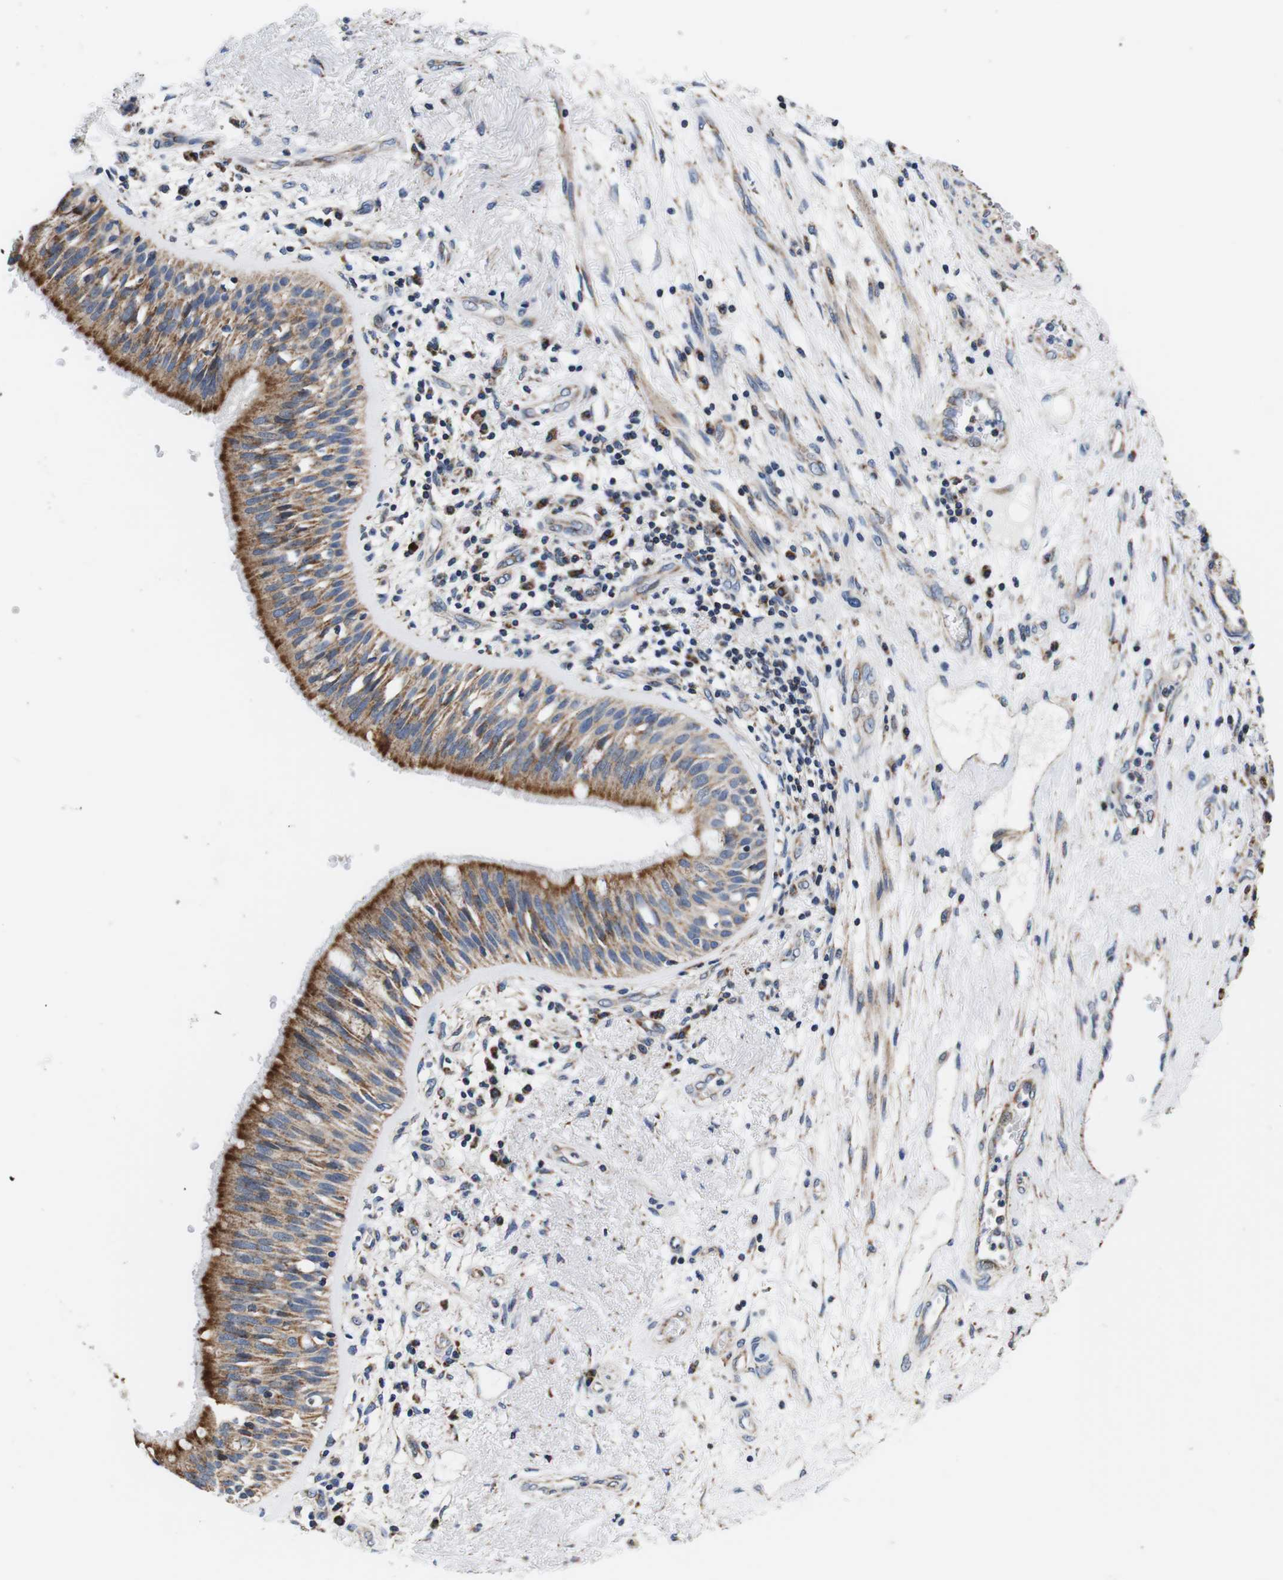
{"staining": {"intensity": "moderate", "quantity": ">75%", "location": "cytoplasmic/membranous"}, "tissue": "bronchus", "cell_type": "Respiratory epithelial cells", "image_type": "normal", "snomed": [{"axis": "morphology", "description": "Normal tissue, NOS"}, {"axis": "morphology", "description": "Adenocarcinoma, NOS"}, {"axis": "morphology", "description": "Adenocarcinoma, metastatic, NOS"}, {"axis": "topography", "description": "Lymph node"}, {"axis": "topography", "description": "Bronchus"}, {"axis": "topography", "description": "Lung"}], "caption": "Respiratory epithelial cells display medium levels of moderate cytoplasmic/membranous positivity in approximately >75% of cells in benign human bronchus.", "gene": "LRP4", "patient": {"sex": "female", "age": 54}}